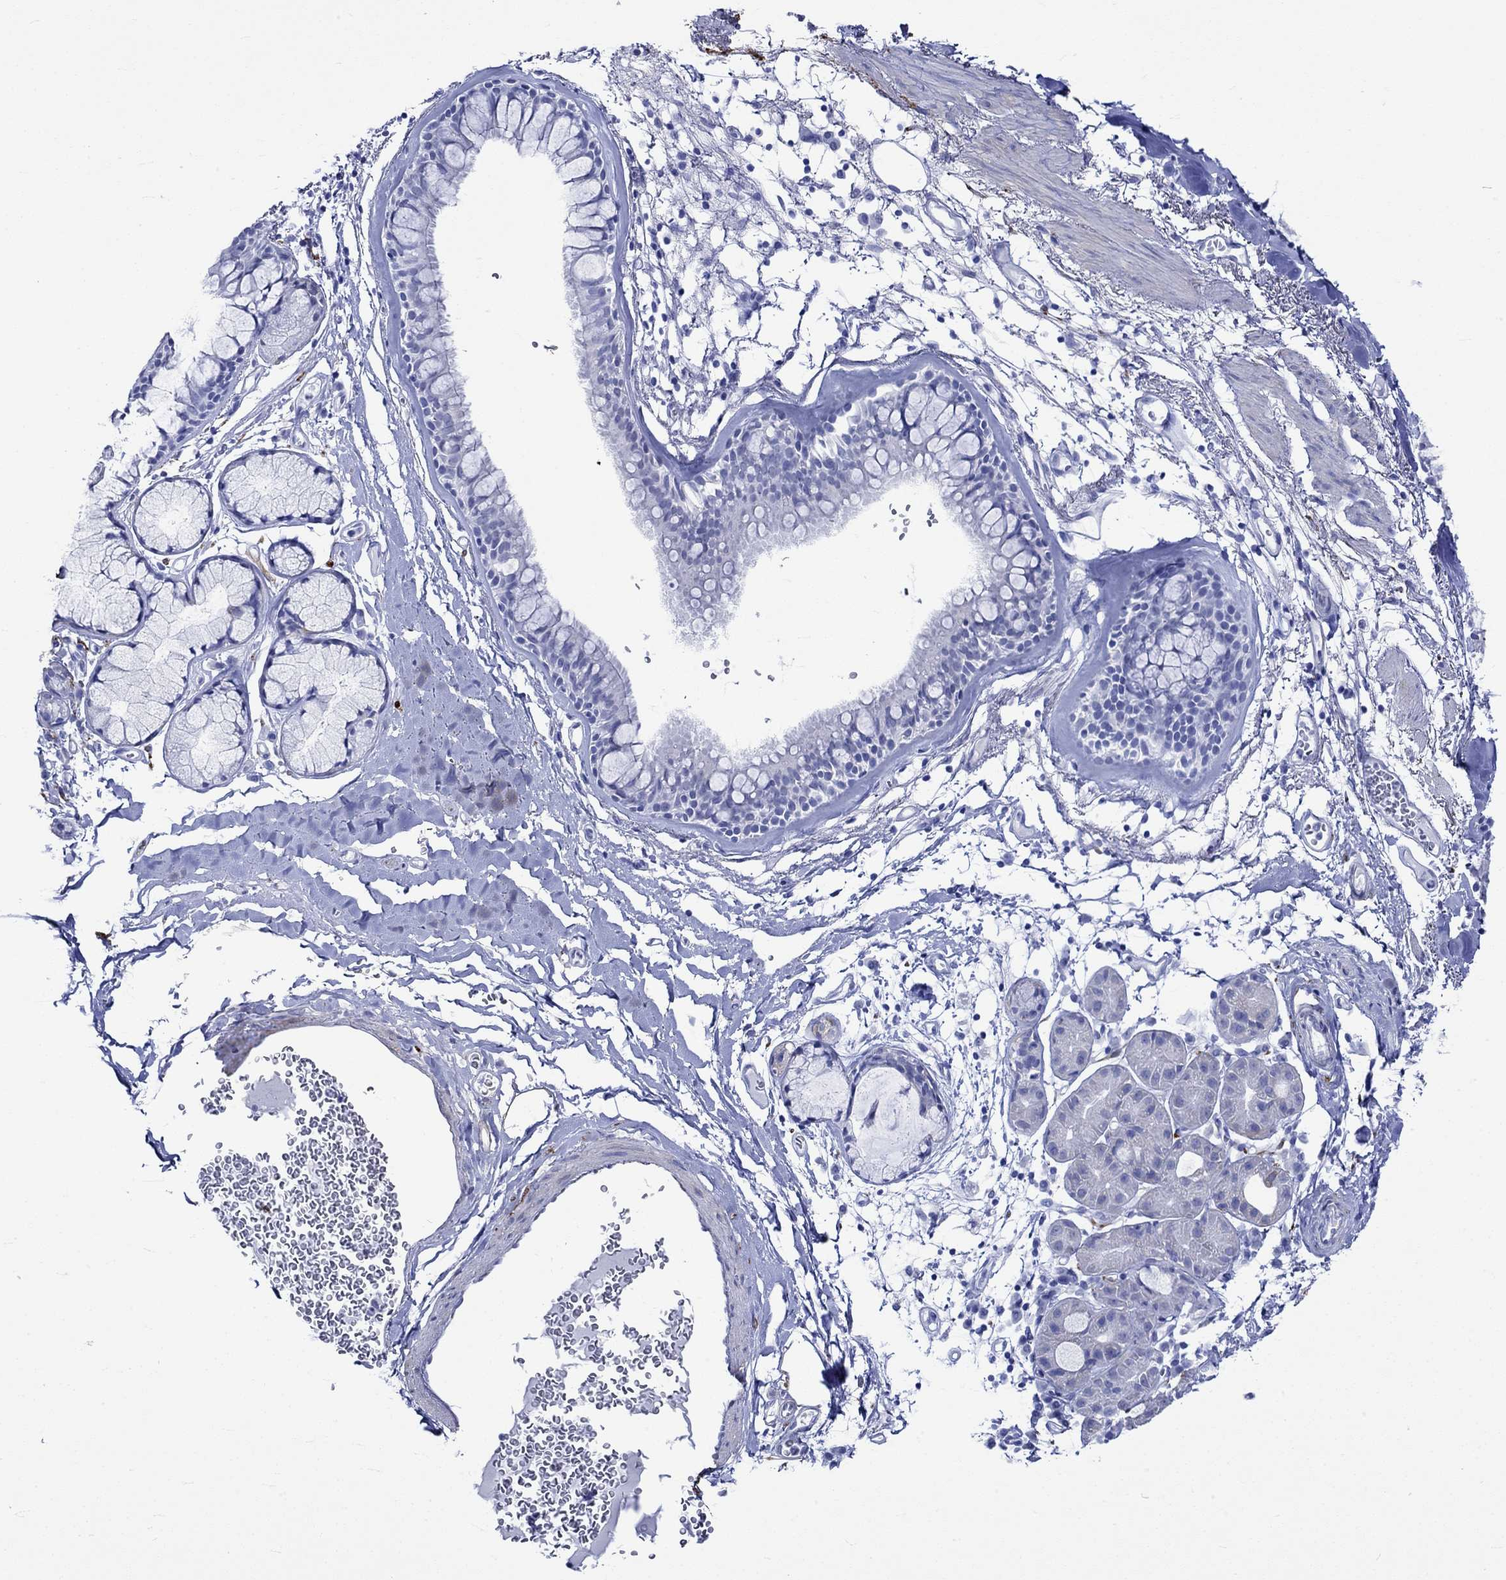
{"staining": {"intensity": "negative", "quantity": "none", "location": "none"}, "tissue": "bronchus", "cell_type": "Respiratory epithelial cells", "image_type": "normal", "snomed": [{"axis": "morphology", "description": "Normal tissue, NOS"}, {"axis": "morphology", "description": "Squamous cell carcinoma, NOS"}, {"axis": "topography", "description": "Cartilage tissue"}, {"axis": "topography", "description": "Bronchus"}], "caption": "This is an immunohistochemistry histopathology image of normal bronchus. There is no positivity in respiratory epithelial cells.", "gene": "CRYAB", "patient": {"sex": "male", "age": 72}}